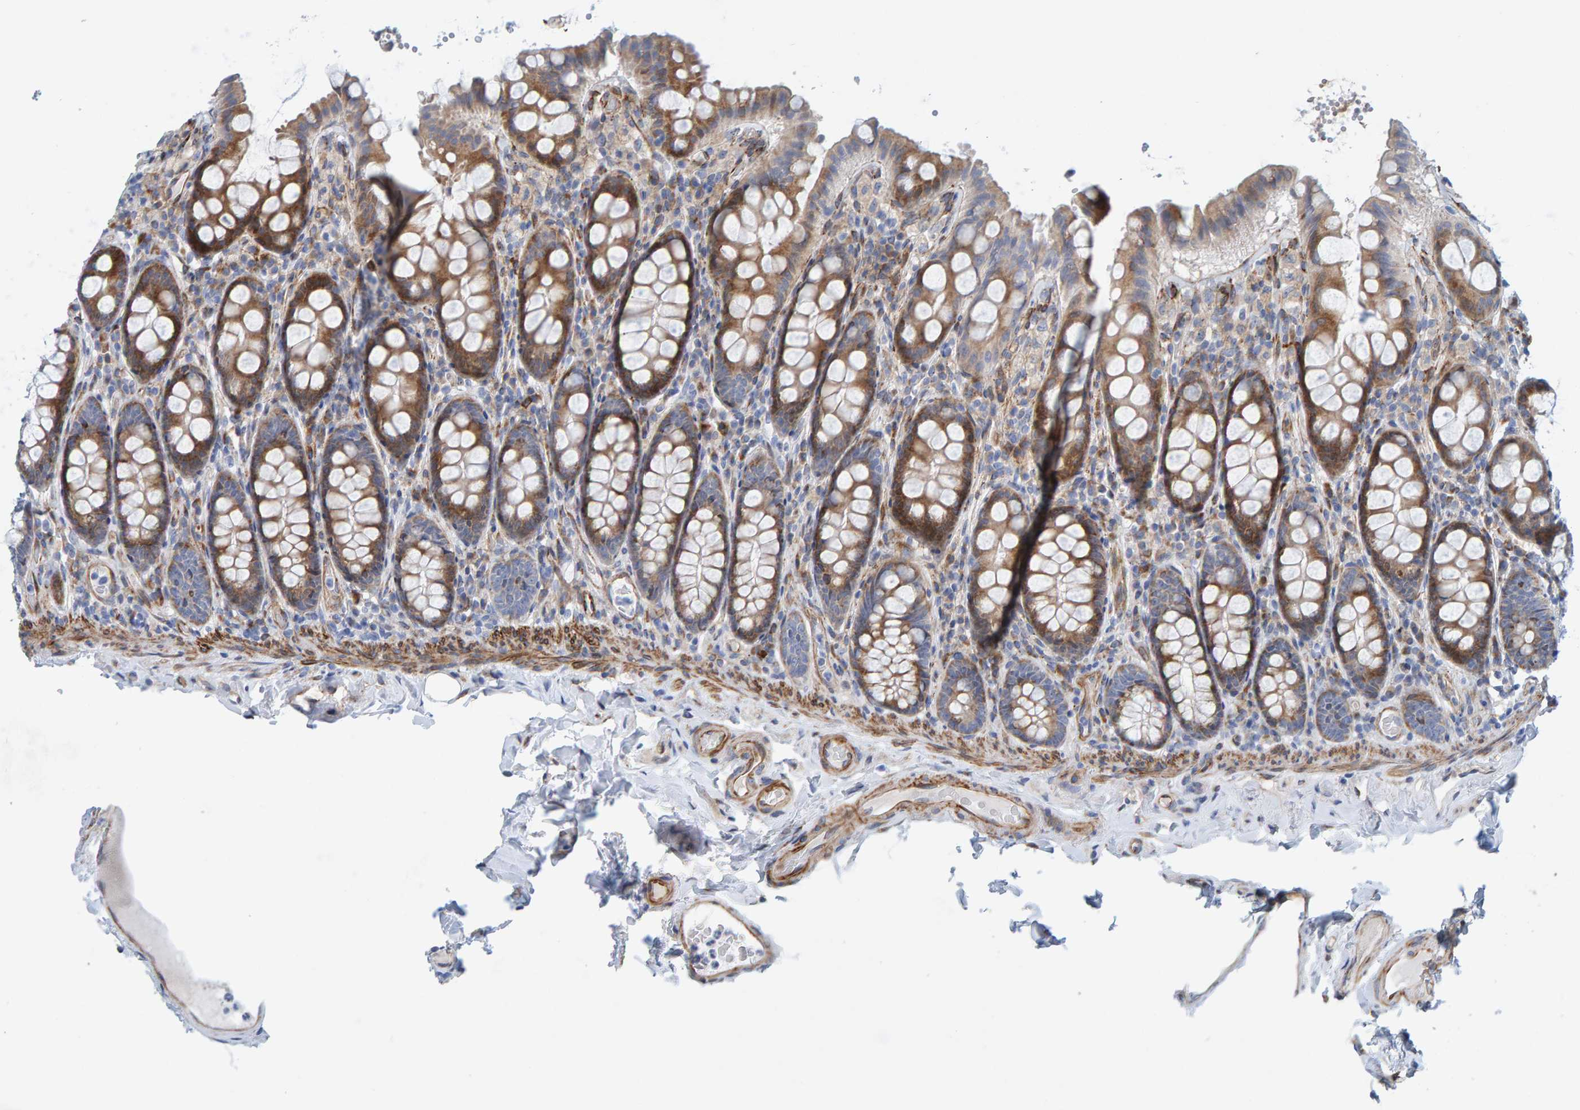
{"staining": {"intensity": "weak", "quantity": ">75%", "location": "cytoplasmic/membranous"}, "tissue": "colon", "cell_type": "Endothelial cells", "image_type": "normal", "snomed": [{"axis": "morphology", "description": "Normal tissue, NOS"}, {"axis": "topography", "description": "Colon"}, {"axis": "topography", "description": "Peripheral nerve tissue"}], "caption": "Human colon stained for a protein (brown) shows weak cytoplasmic/membranous positive positivity in approximately >75% of endothelial cells.", "gene": "MMP16", "patient": {"sex": "female", "age": 61}}